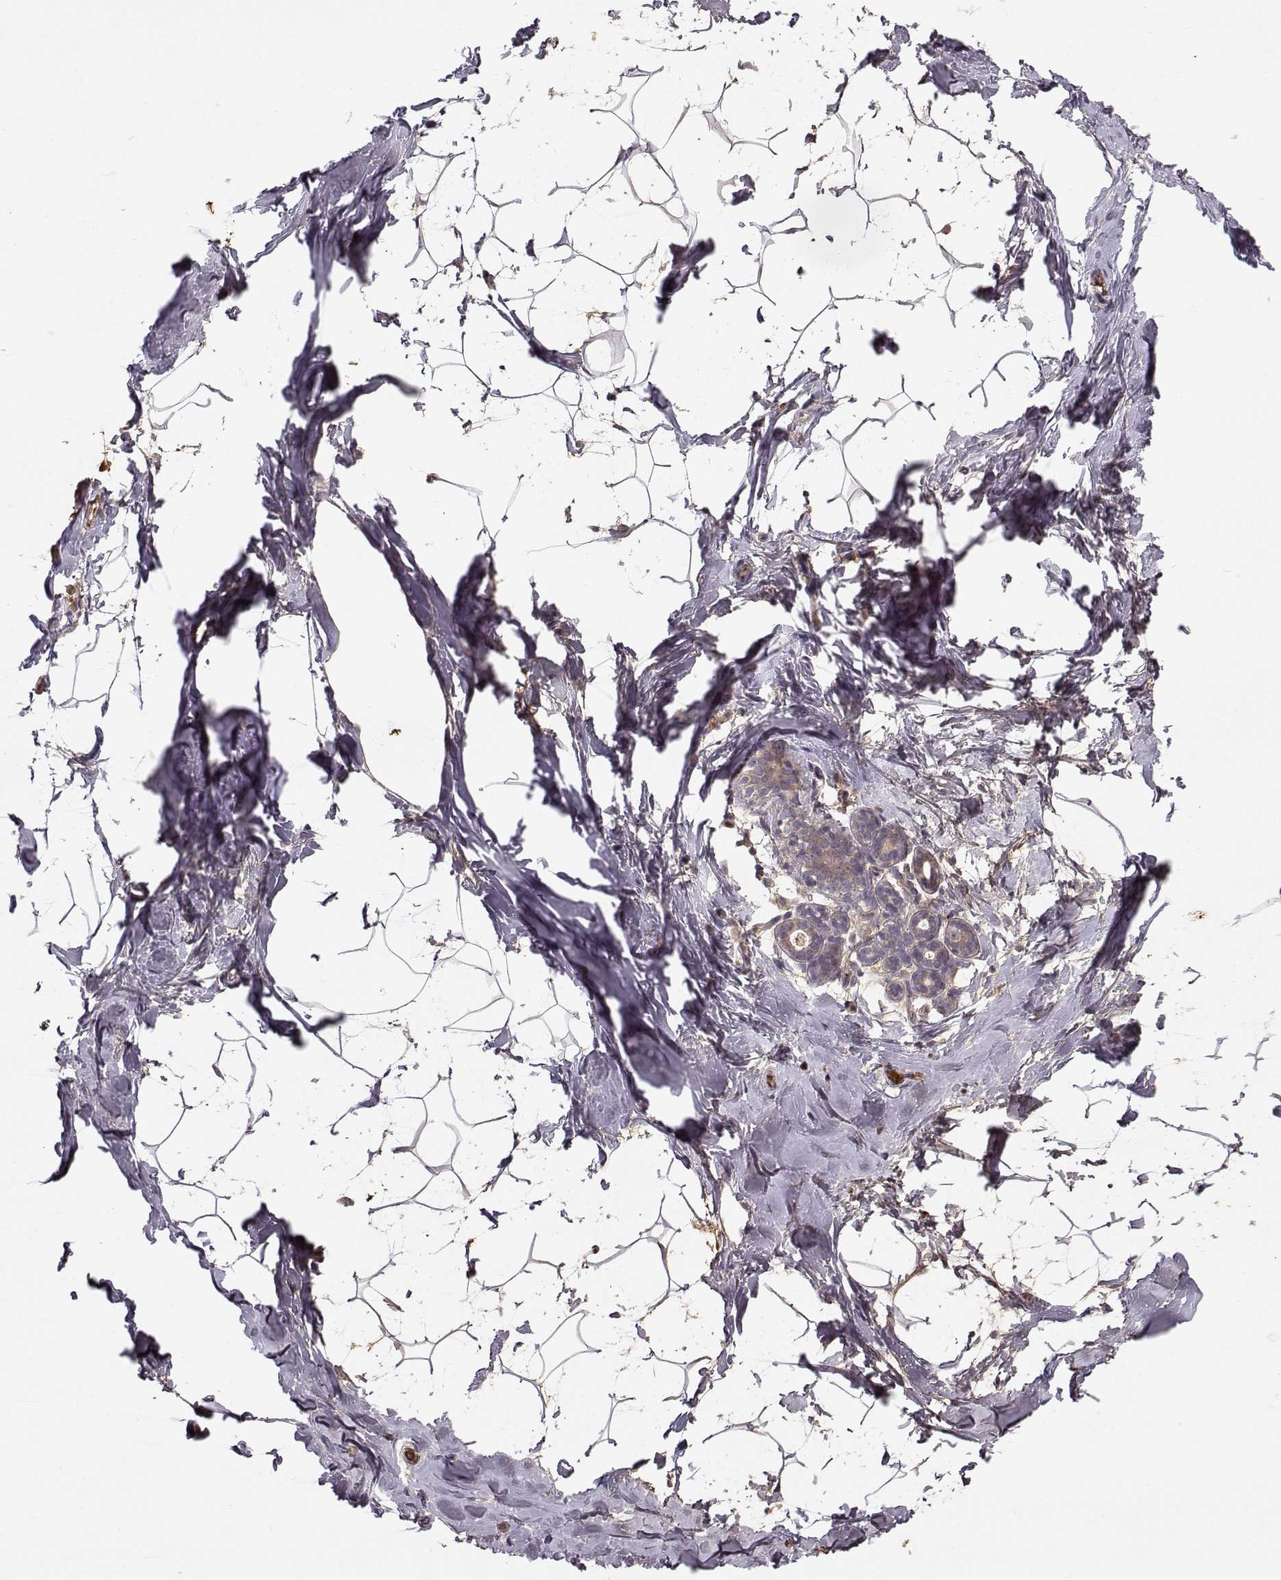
{"staining": {"intensity": "negative", "quantity": "none", "location": "none"}, "tissue": "breast", "cell_type": "Adipocytes", "image_type": "normal", "snomed": [{"axis": "morphology", "description": "Normal tissue, NOS"}, {"axis": "topography", "description": "Breast"}], "caption": "DAB (3,3'-diaminobenzidine) immunohistochemical staining of unremarkable human breast demonstrates no significant staining in adipocytes.", "gene": "WNT6", "patient": {"sex": "female", "age": 32}}